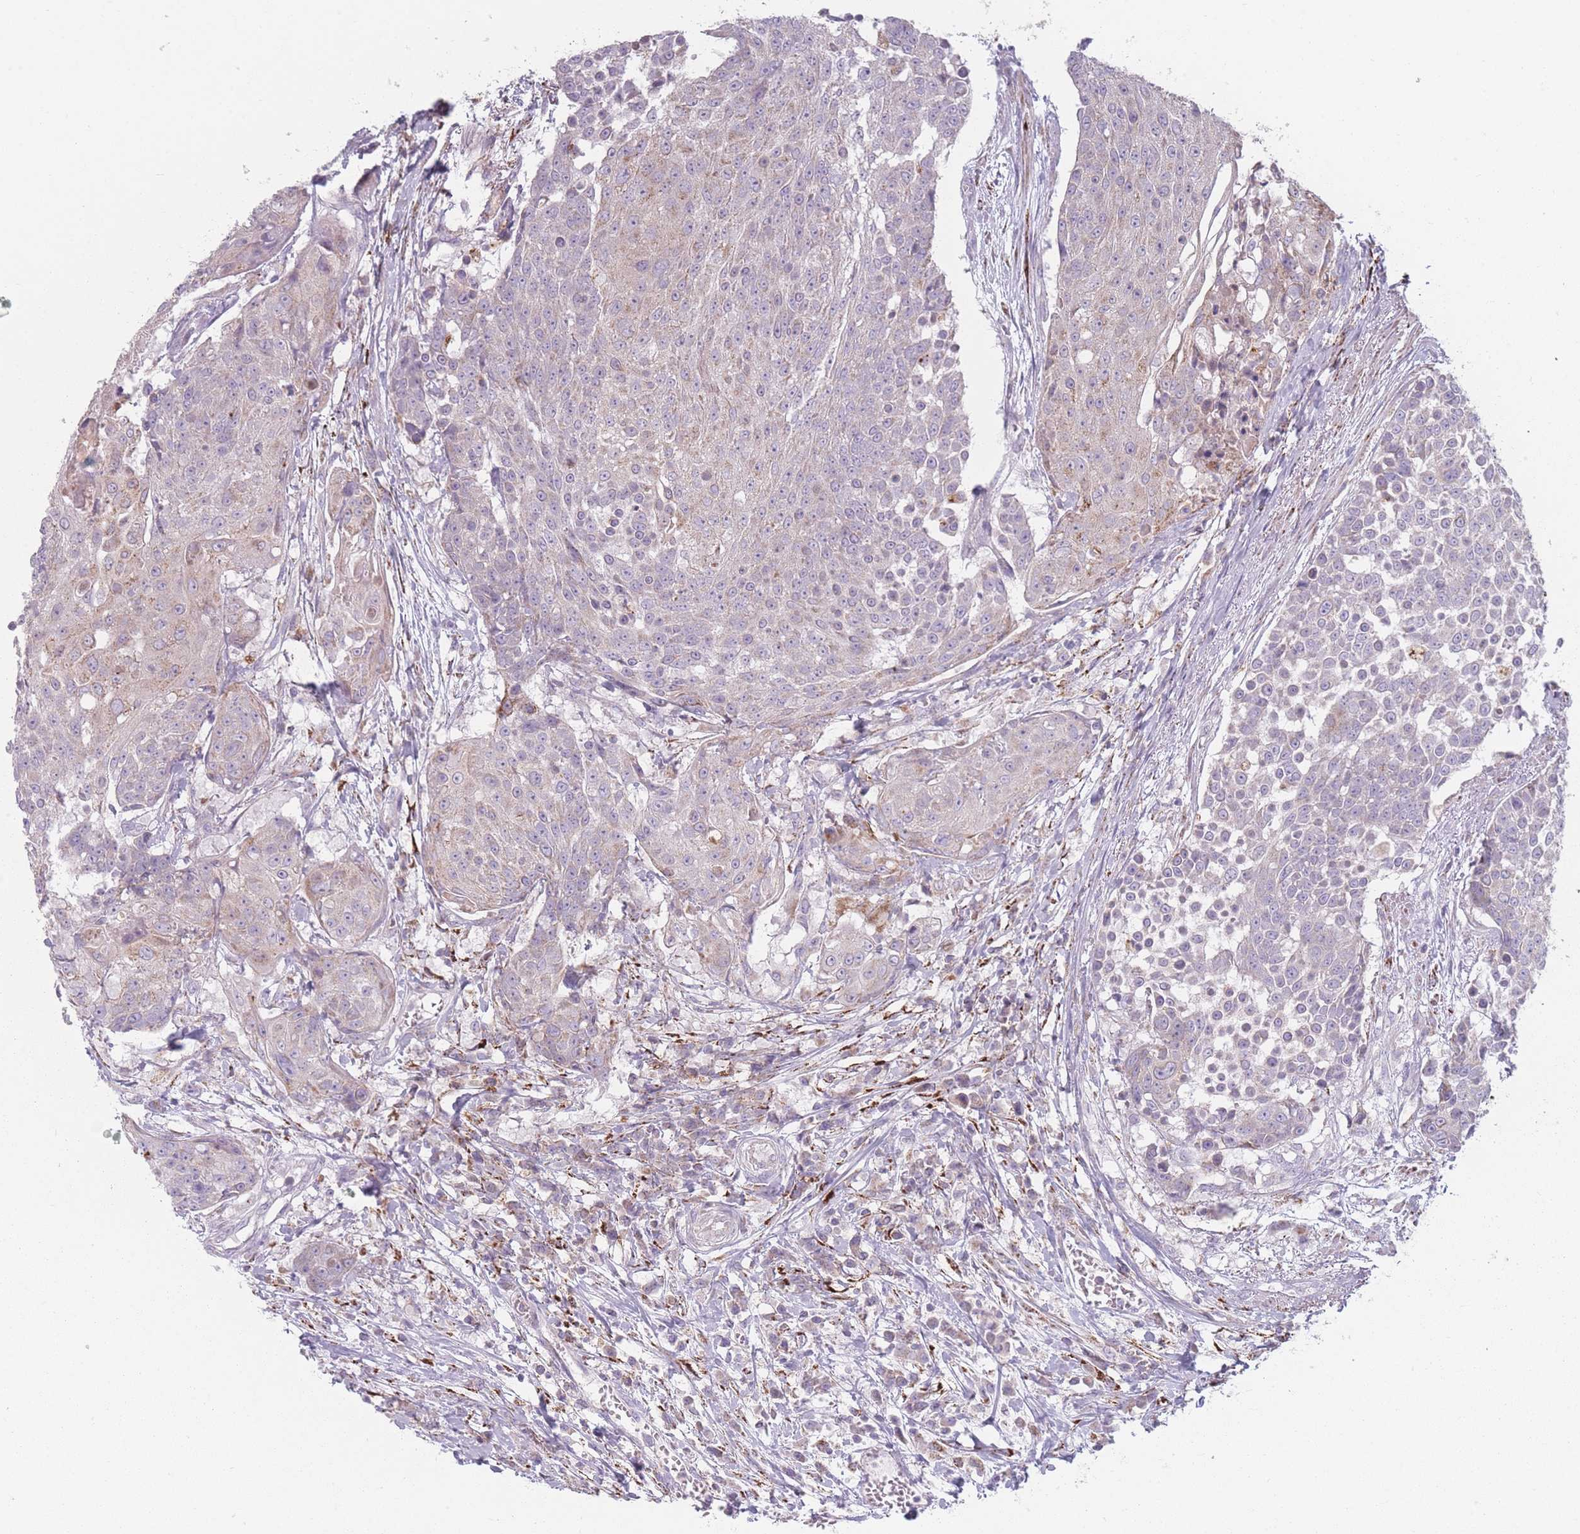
{"staining": {"intensity": "negative", "quantity": "none", "location": "none"}, "tissue": "urothelial cancer", "cell_type": "Tumor cells", "image_type": "cancer", "snomed": [{"axis": "morphology", "description": "Urothelial carcinoma, High grade"}, {"axis": "topography", "description": "Urinary bladder"}], "caption": "Human urothelial carcinoma (high-grade) stained for a protein using immunohistochemistry (IHC) reveals no expression in tumor cells.", "gene": "PEX11B", "patient": {"sex": "female", "age": 63}}